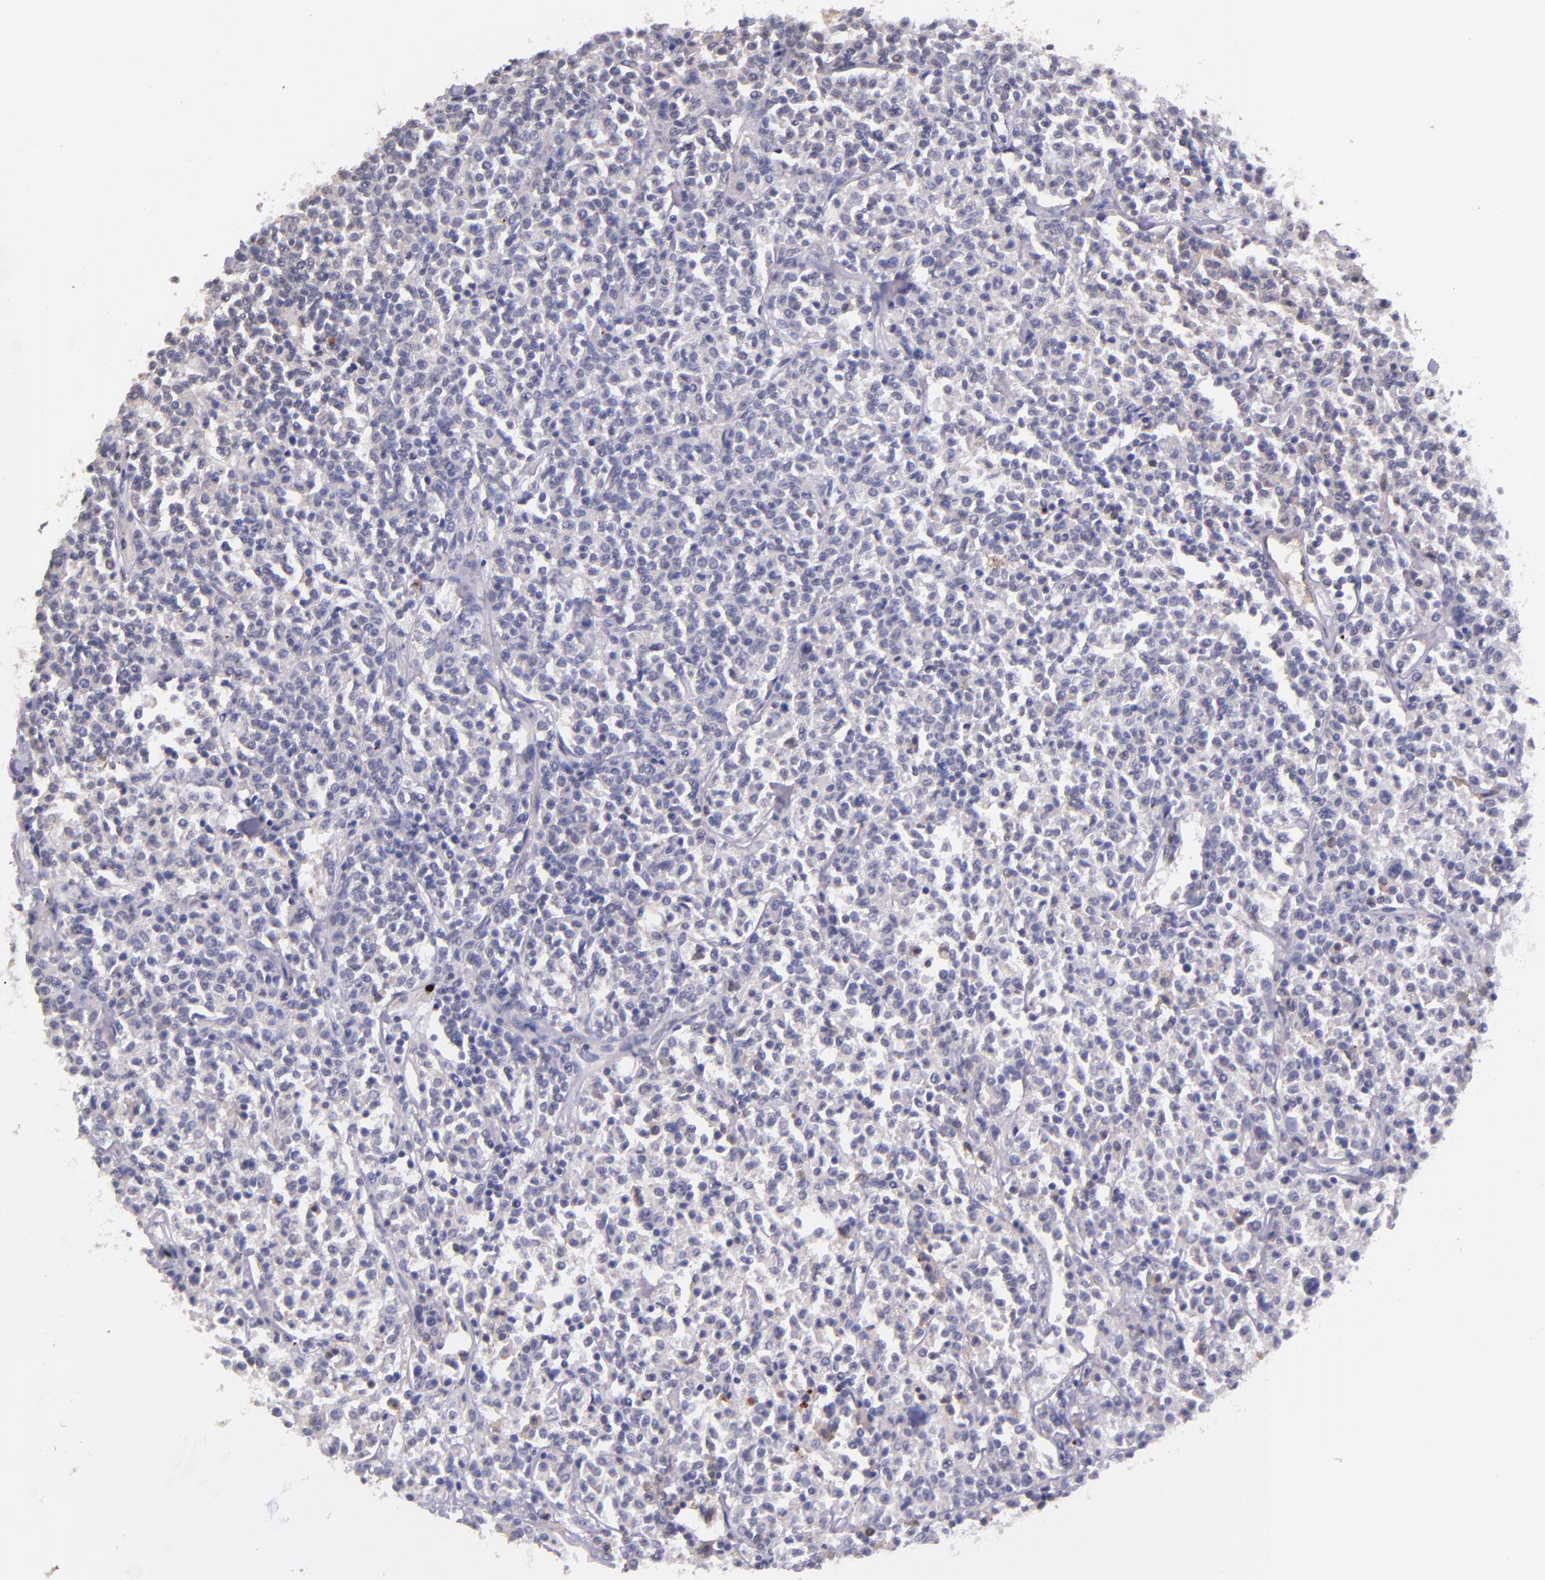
{"staining": {"intensity": "negative", "quantity": "none", "location": "none"}, "tissue": "lymphoma", "cell_type": "Tumor cells", "image_type": "cancer", "snomed": [{"axis": "morphology", "description": "Malignant lymphoma, non-Hodgkin's type, Low grade"}, {"axis": "topography", "description": "Small intestine"}], "caption": "This is an immunohistochemistry micrograph of human lymphoma. There is no expression in tumor cells.", "gene": "KNG1", "patient": {"sex": "female", "age": 59}}